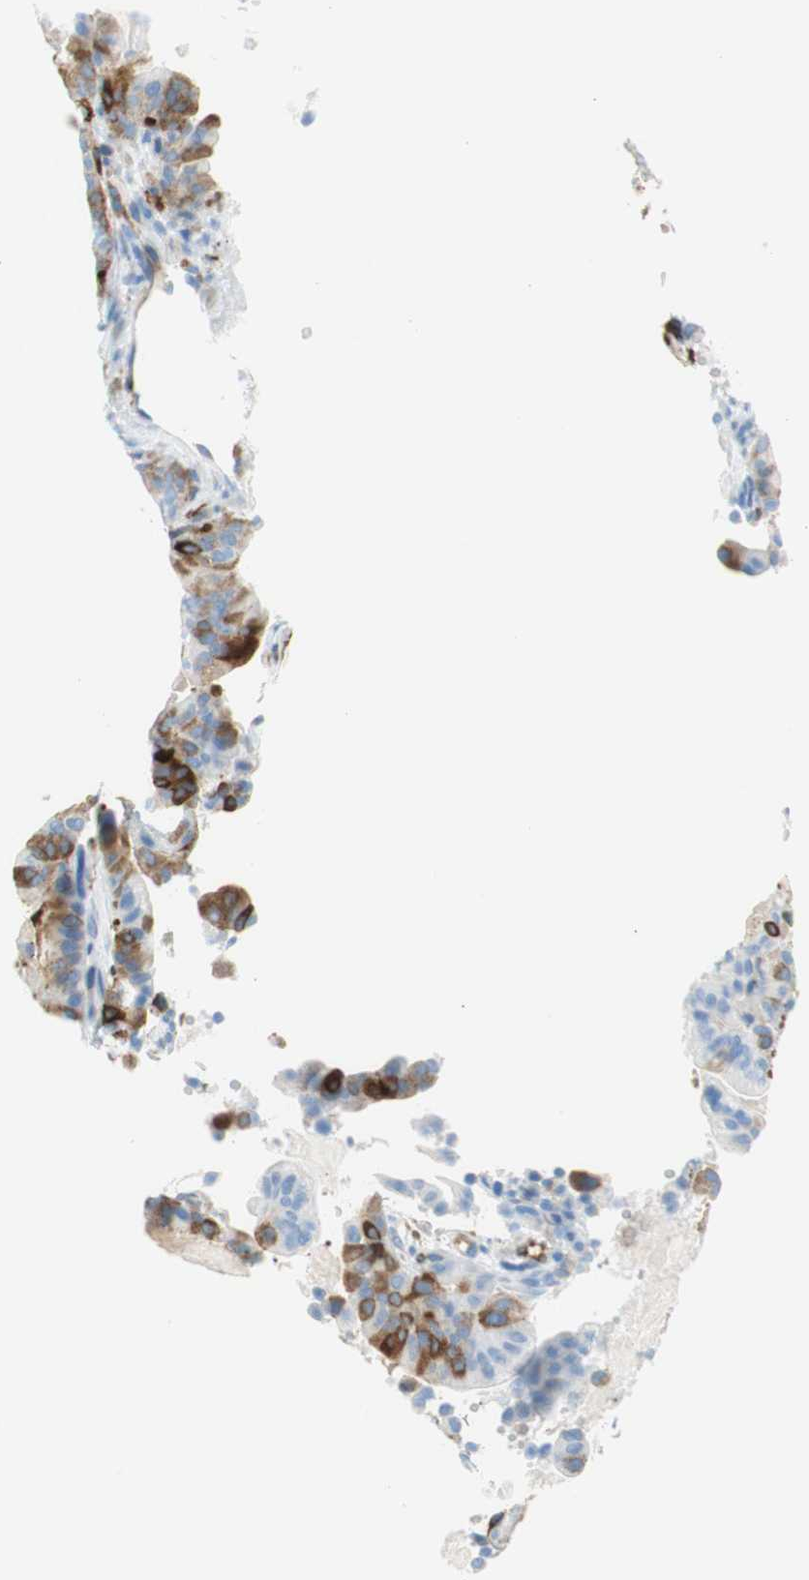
{"staining": {"intensity": "moderate", "quantity": "25%-75%", "location": "cytoplasmic/membranous"}, "tissue": "pancreatic cancer", "cell_type": "Tumor cells", "image_type": "cancer", "snomed": [{"axis": "morphology", "description": "Adenocarcinoma, NOS"}, {"axis": "topography", "description": "Pancreas"}], "caption": "Immunohistochemical staining of pancreatic cancer displays moderate cytoplasmic/membranous protein expression in about 25%-75% of tumor cells.", "gene": "STMN1", "patient": {"sex": "male", "age": 63}}